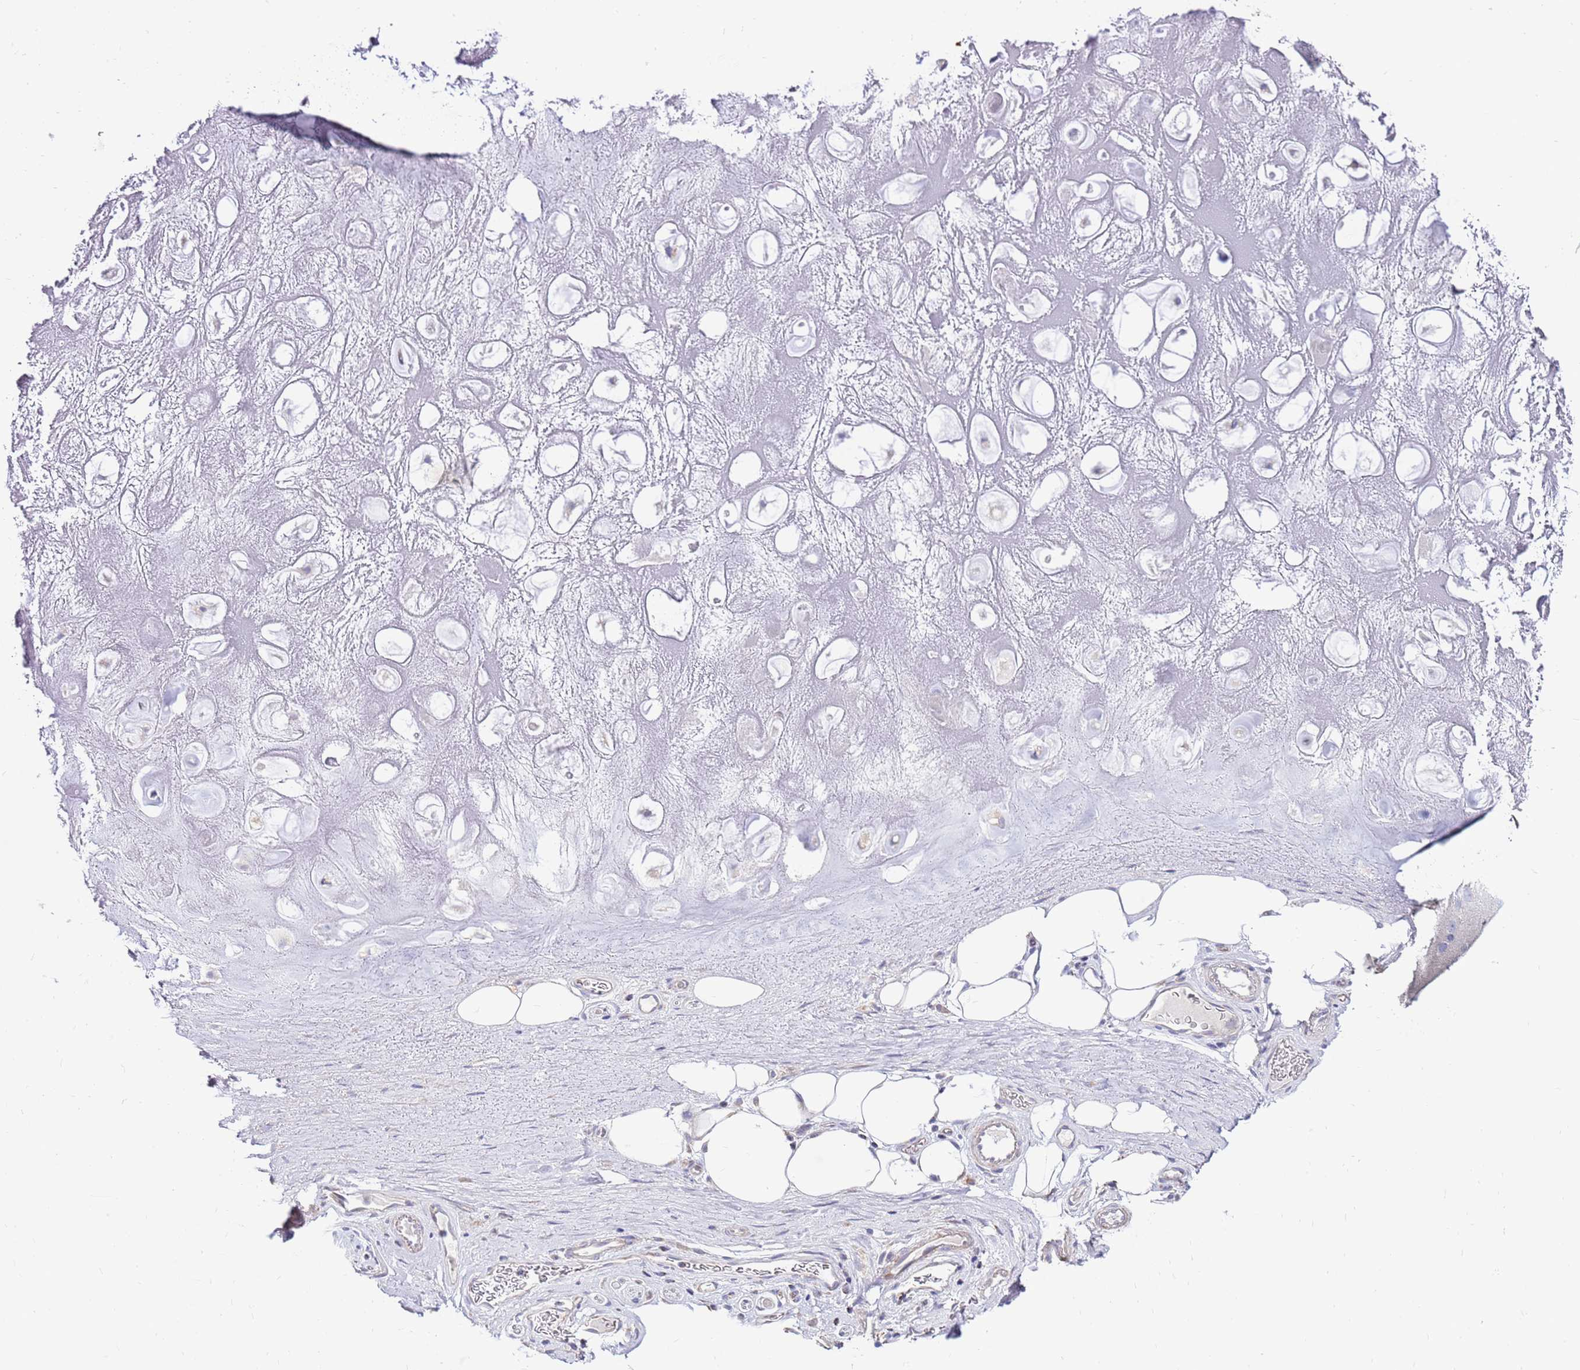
{"staining": {"intensity": "negative", "quantity": "none", "location": "none"}, "tissue": "adipose tissue", "cell_type": "Adipocytes", "image_type": "normal", "snomed": [{"axis": "morphology", "description": "Normal tissue, NOS"}, {"axis": "topography", "description": "Cartilage tissue"}], "caption": "DAB immunohistochemical staining of benign human adipose tissue exhibits no significant positivity in adipocytes.", "gene": "IGF1R", "patient": {"sex": "male", "age": 81}}